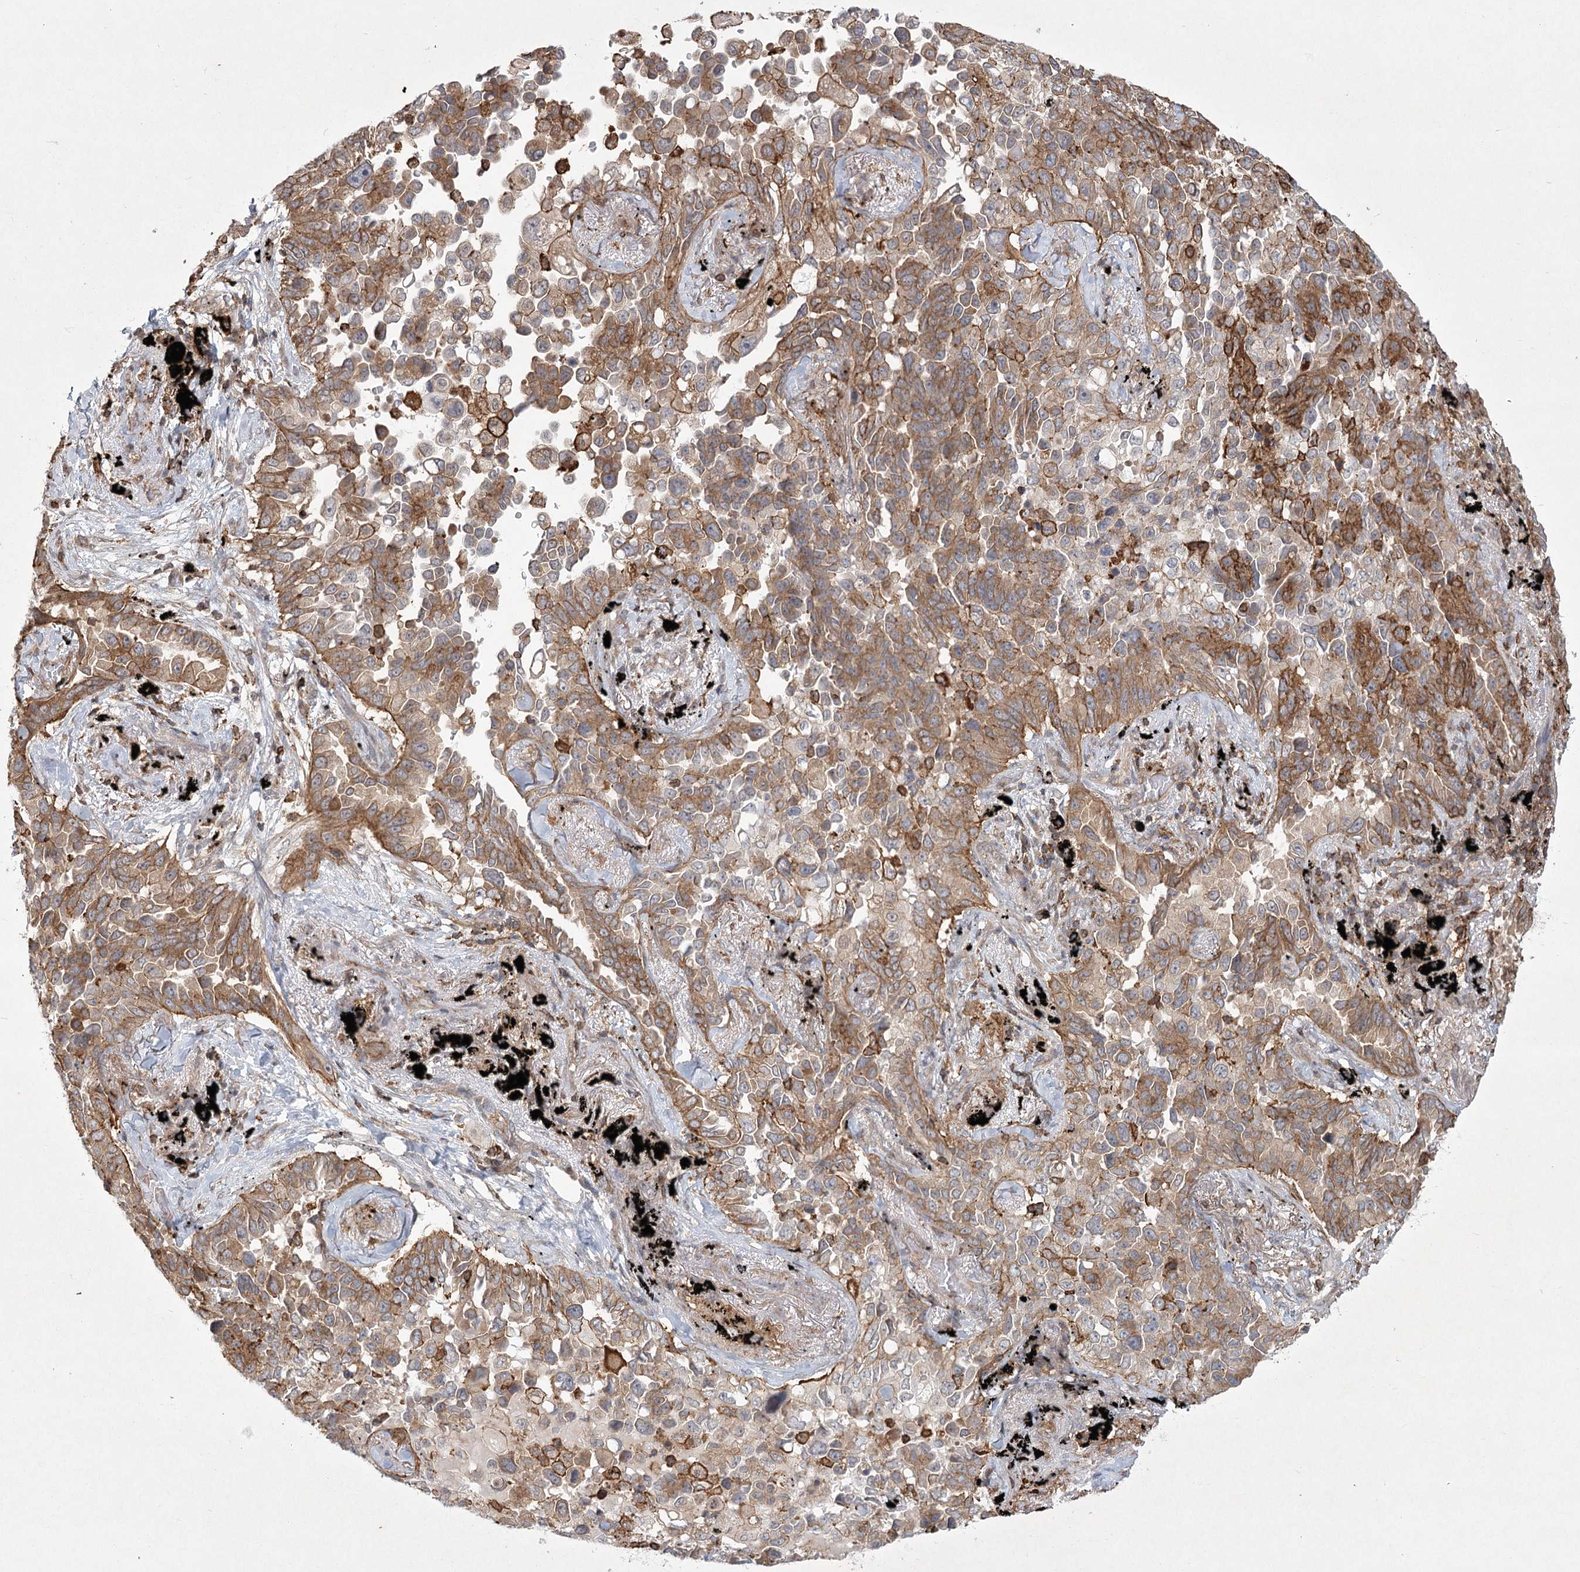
{"staining": {"intensity": "moderate", "quantity": ">75%", "location": "cytoplasmic/membranous"}, "tissue": "lung cancer", "cell_type": "Tumor cells", "image_type": "cancer", "snomed": [{"axis": "morphology", "description": "Adenocarcinoma, NOS"}, {"axis": "topography", "description": "Lung"}], "caption": "A medium amount of moderate cytoplasmic/membranous positivity is seen in approximately >75% of tumor cells in lung cancer tissue.", "gene": "MEPE", "patient": {"sex": "female", "age": 67}}